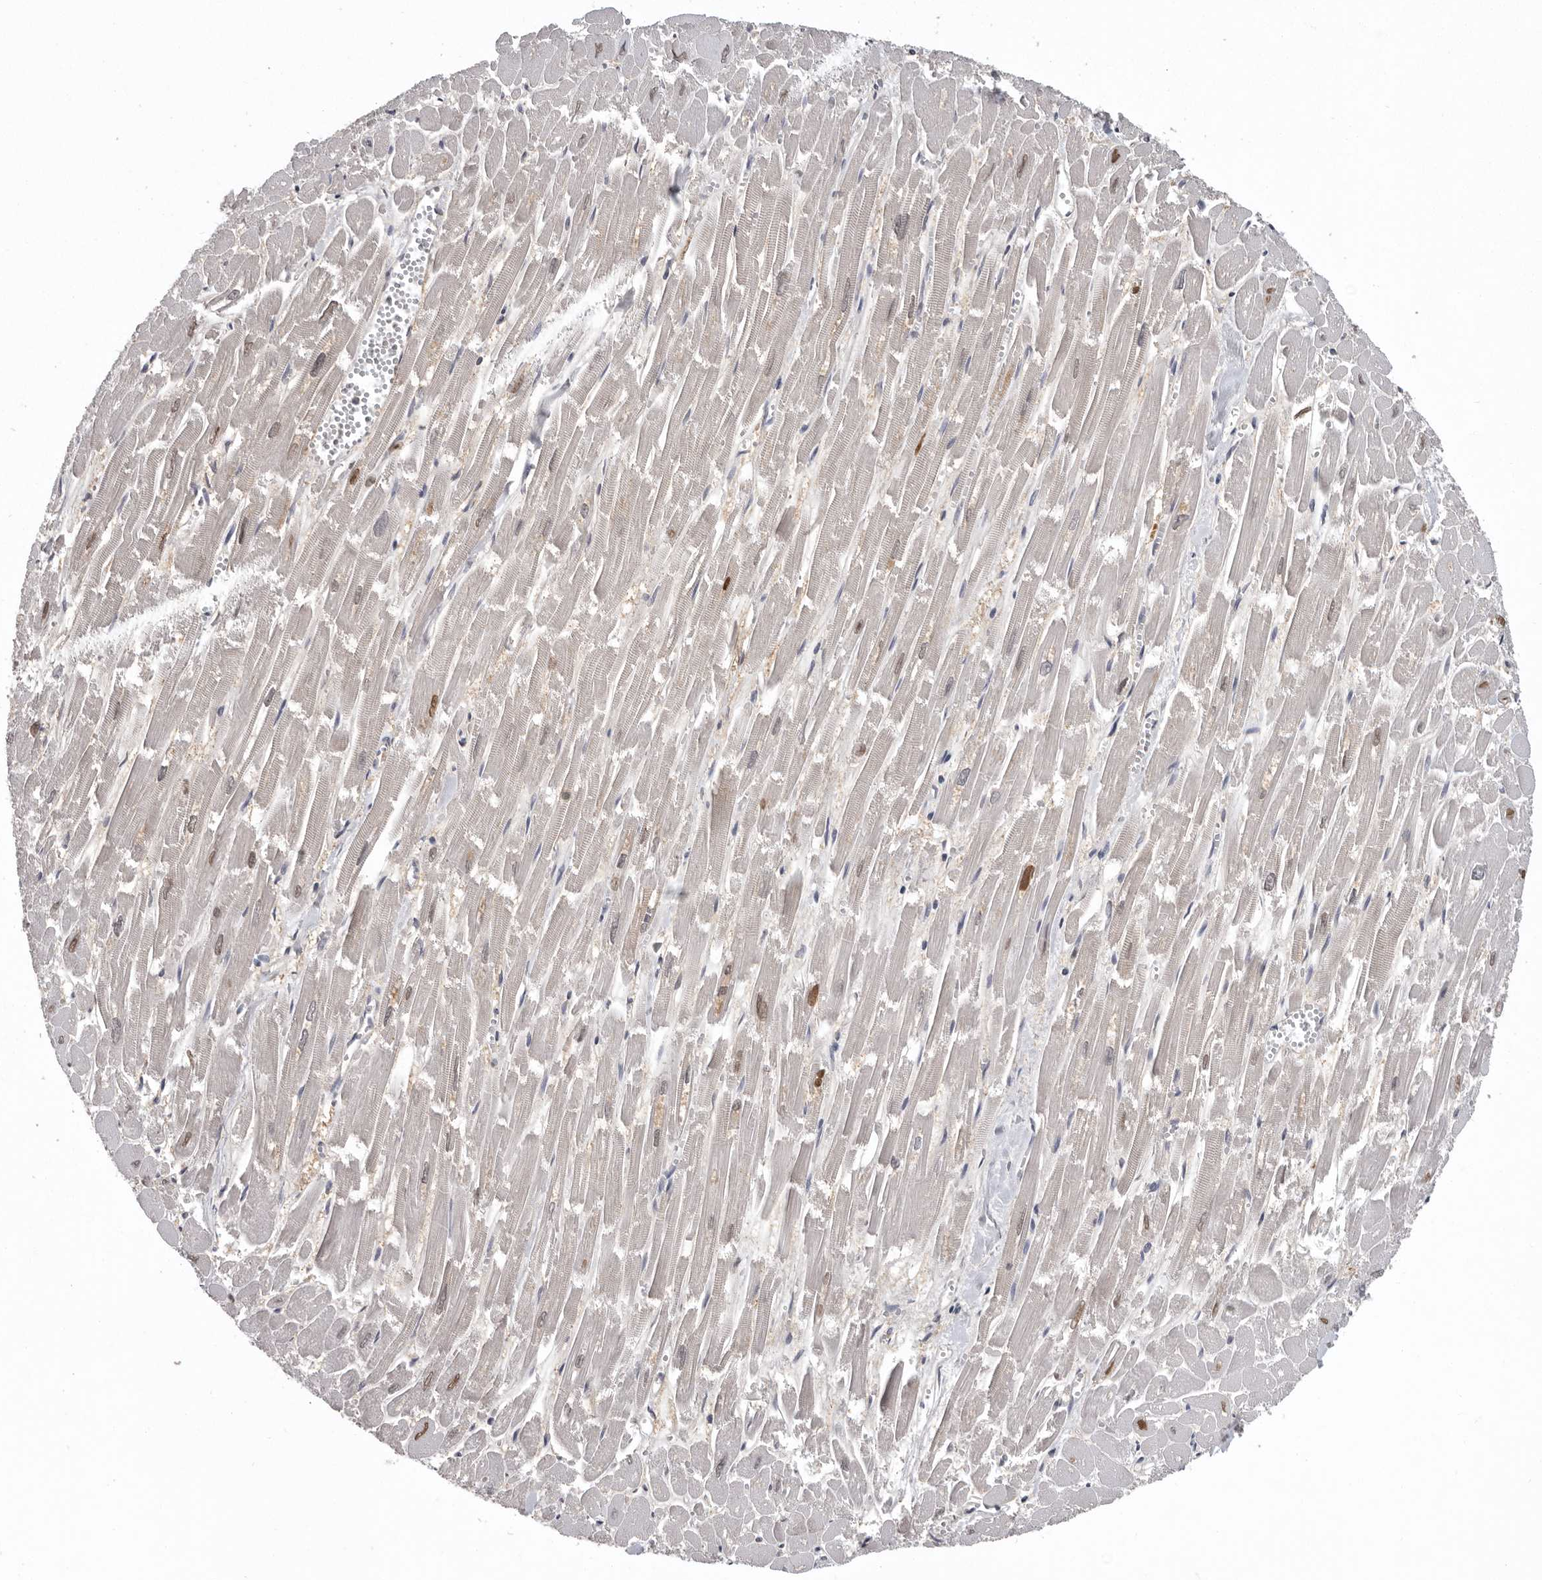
{"staining": {"intensity": "moderate", "quantity": "<25%", "location": "cytoplasmic/membranous,nuclear"}, "tissue": "heart muscle", "cell_type": "Cardiomyocytes", "image_type": "normal", "snomed": [{"axis": "morphology", "description": "Normal tissue, NOS"}, {"axis": "topography", "description": "Heart"}], "caption": "The image reveals immunohistochemical staining of unremarkable heart muscle. There is moderate cytoplasmic/membranous,nuclear staining is identified in about <25% of cardiomyocytes. Nuclei are stained in blue.", "gene": "RALGPS2", "patient": {"sex": "male", "age": 54}}